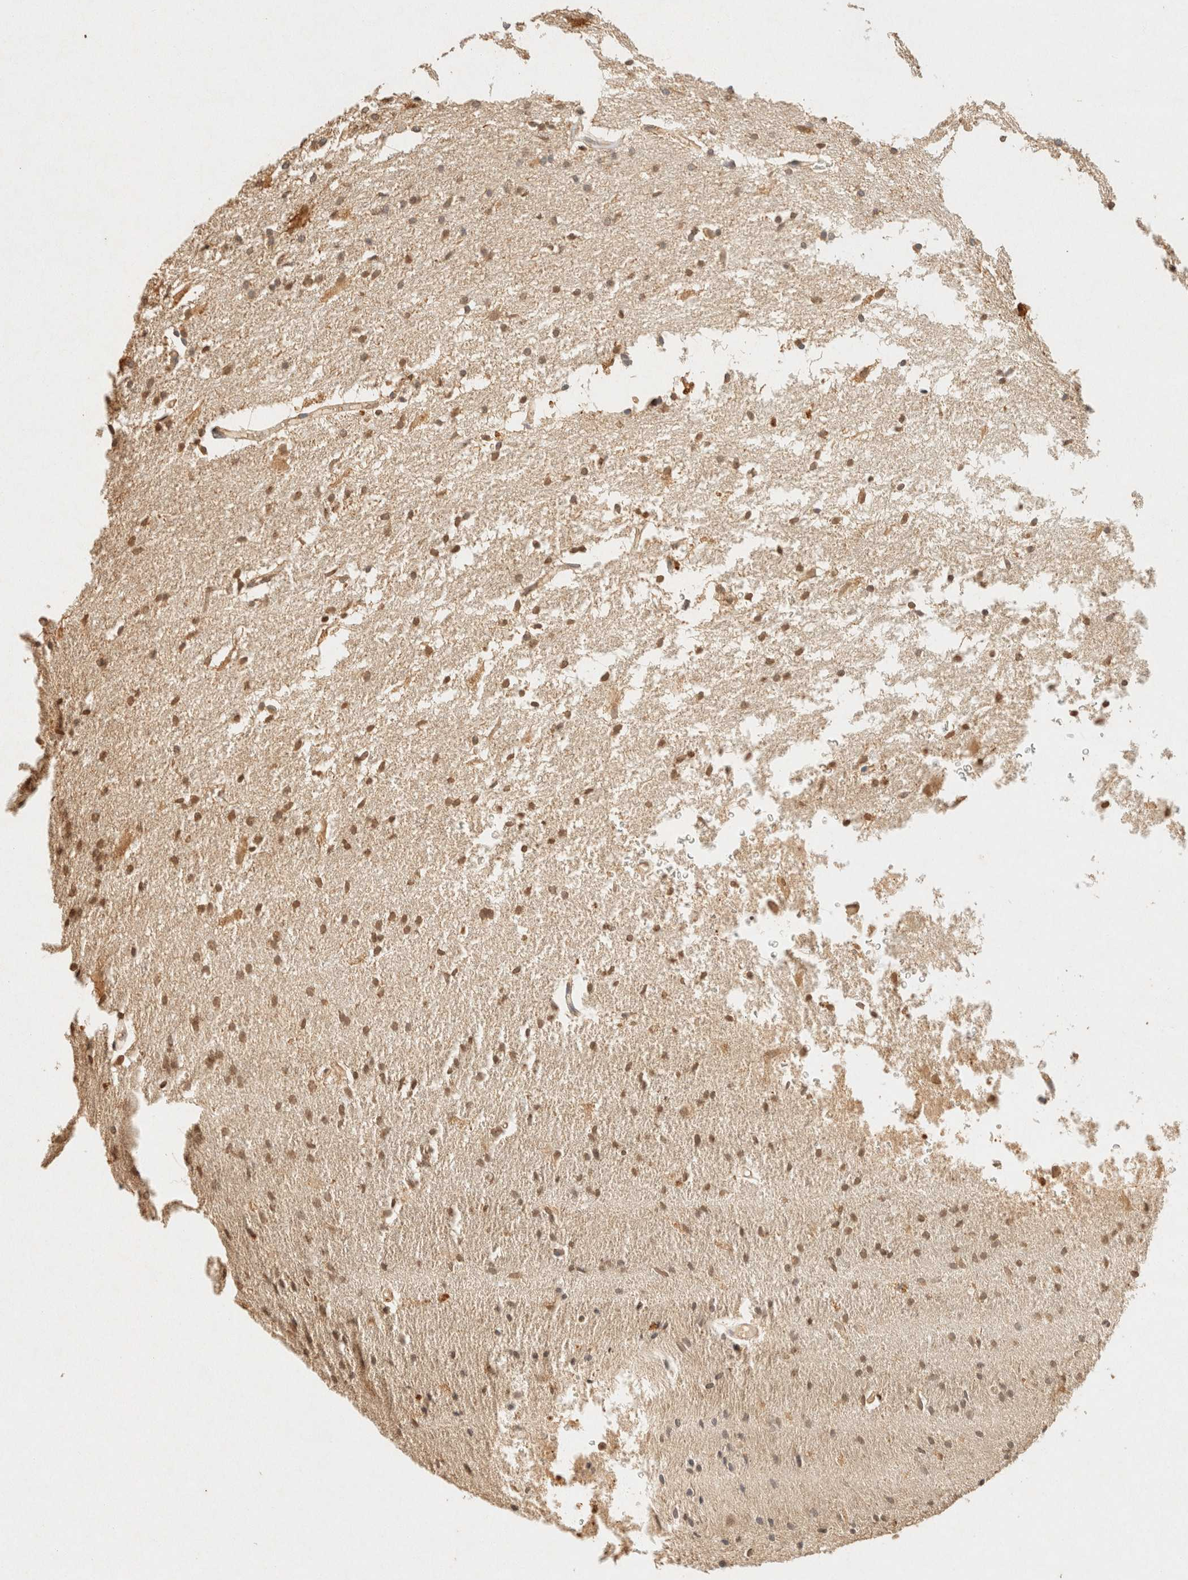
{"staining": {"intensity": "moderate", "quantity": "25%-75%", "location": "nuclear"}, "tissue": "glioma", "cell_type": "Tumor cells", "image_type": "cancer", "snomed": [{"axis": "morphology", "description": "Normal tissue, NOS"}, {"axis": "morphology", "description": "Glioma, malignant, High grade"}, {"axis": "topography", "description": "Cerebral cortex"}], "caption": "DAB (3,3'-diaminobenzidine) immunohistochemical staining of high-grade glioma (malignant) exhibits moderate nuclear protein expression in about 25%-75% of tumor cells.", "gene": "S100A13", "patient": {"sex": "male", "age": 77}}